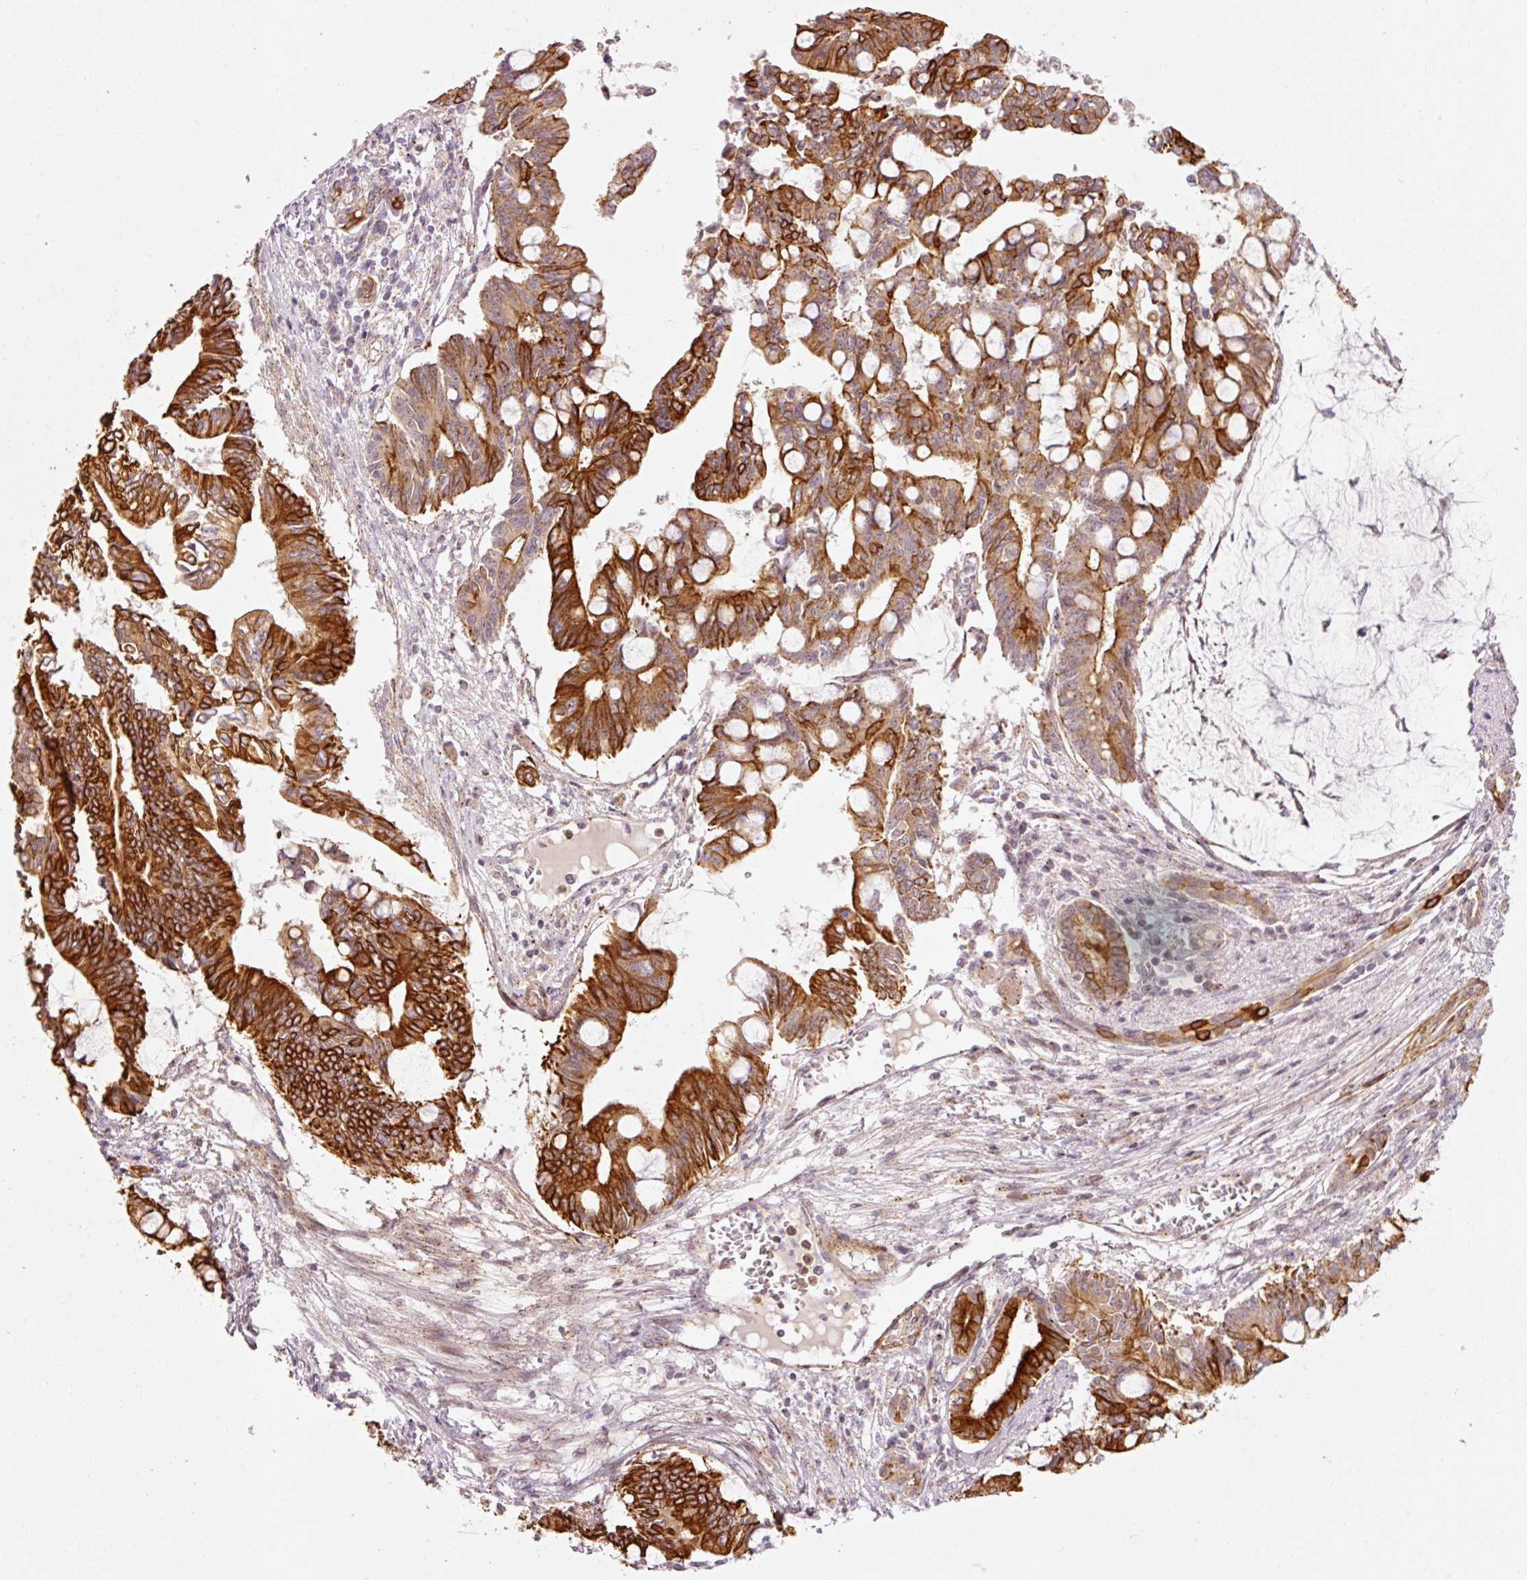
{"staining": {"intensity": "strong", "quantity": ">75%", "location": "cytoplasmic/membranous"}, "tissue": "pancreatic cancer", "cell_type": "Tumor cells", "image_type": "cancer", "snomed": [{"axis": "morphology", "description": "Adenocarcinoma, NOS"}, {"axis": "topography", "description": "Pancreas"}], "caption": "Tumor cells show high levels of strong cytoplasmic/membranous positivity in about >75% of cells in adenocarcinoma (pancreatic). Using DAB (3,3'-diaminobenzidine) (brown) and hematoxylin (blue) stains, captured at high magnification using brightfield microscopy.", "gene": "ANKRD20A1", "patient": {"sex": "male", "age": 68}}